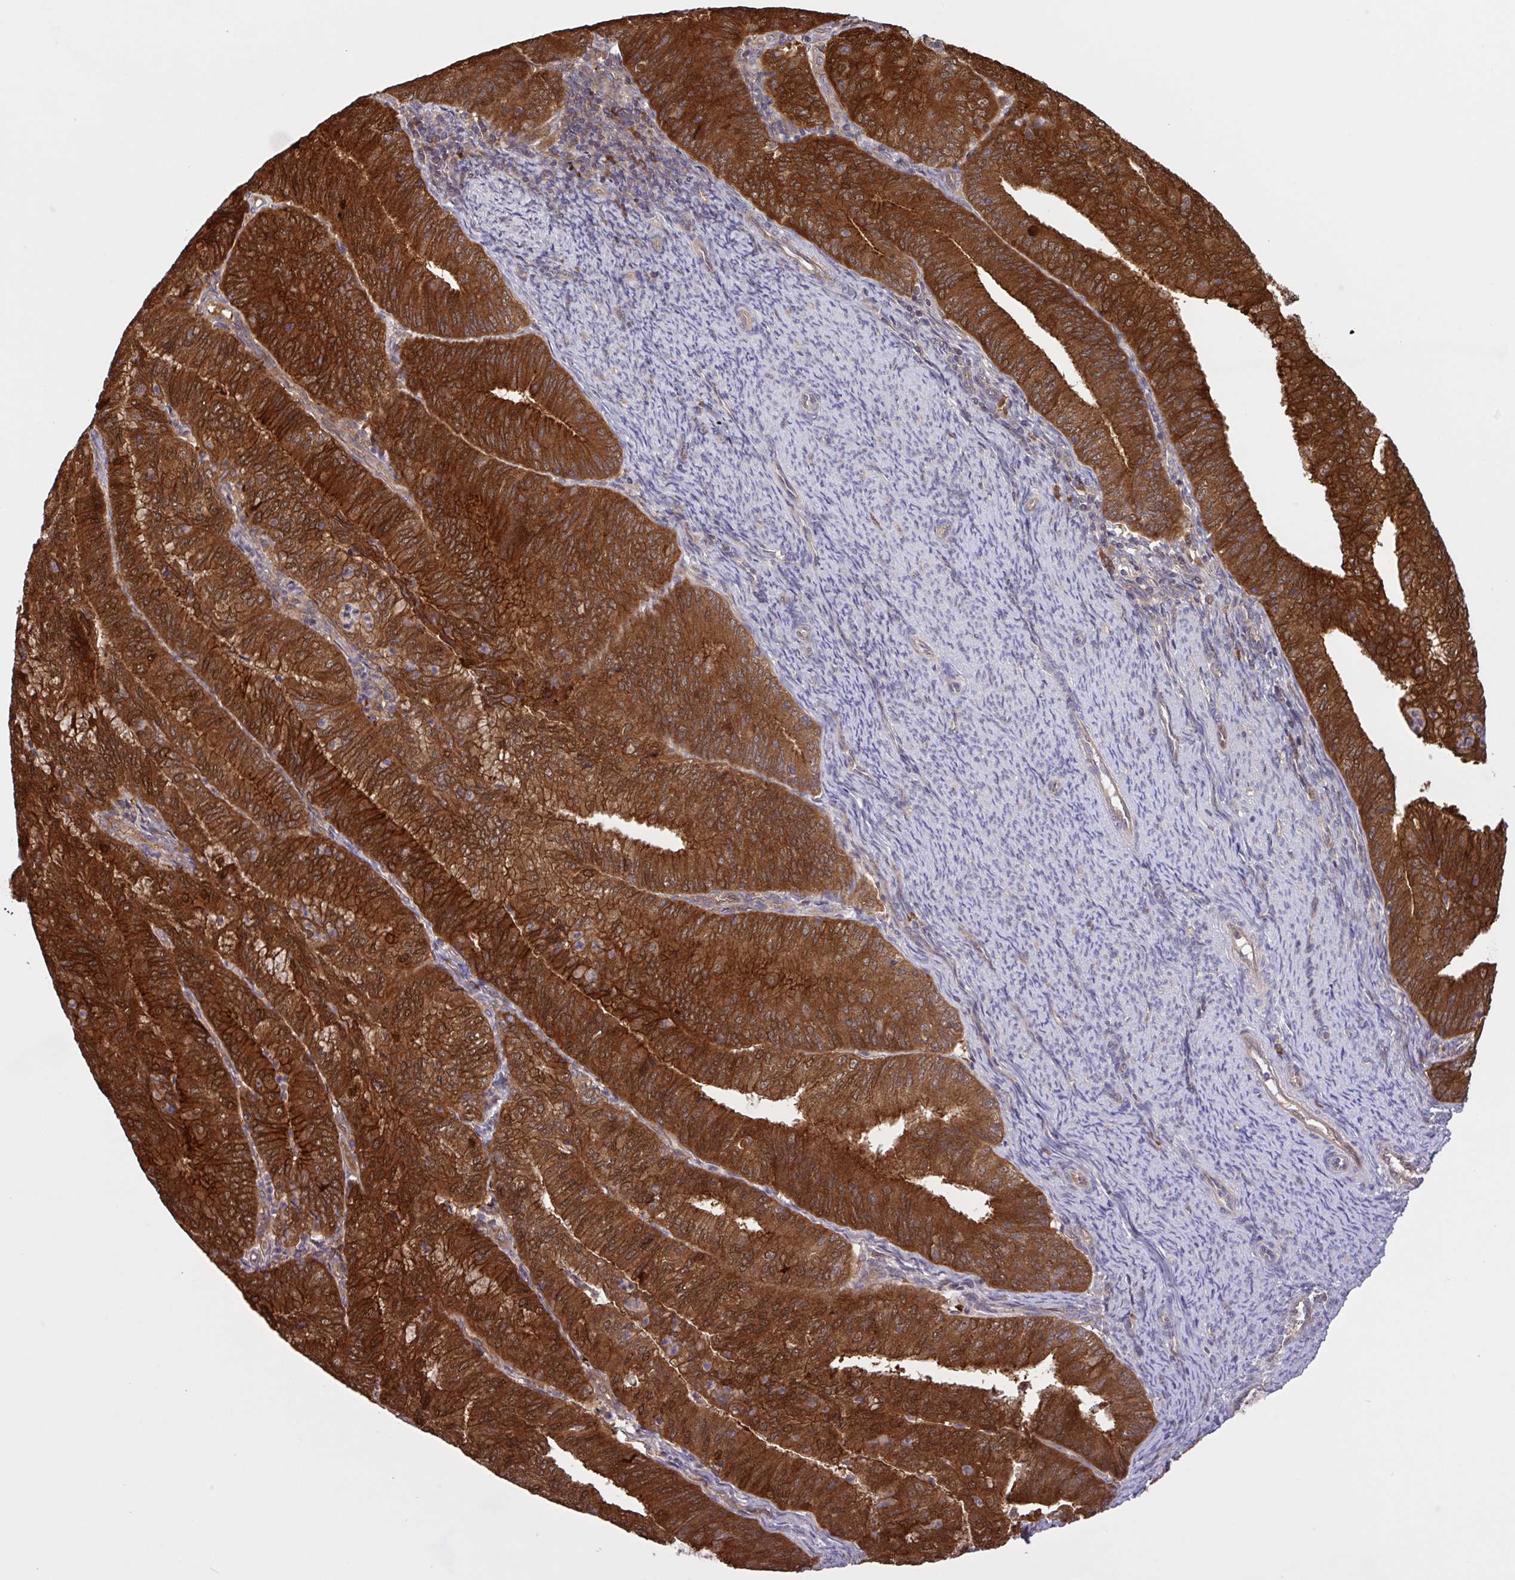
{"staining": {"intensity": "strong", "quantity": ">75%", "location": "cytoplasmic/membranous"}, "tissue": "endometrial cancer", "cell_type": "Tumor cells", "image_type": "cancer", "snomed": [{"axis": "morphology", "description": "Adenocarcinoma, NOS"}, {"axis": "topography", "description": "Endometrium"}], "caption": "Human adenocarcinoma (endometrial) stained for a protein (brown) exhibits strong cytoplasmic/membranous positive staining in approximately >75% of tumor cells.", "gene": "INTS10", "patient": {"sex": "female", "age": 57}}